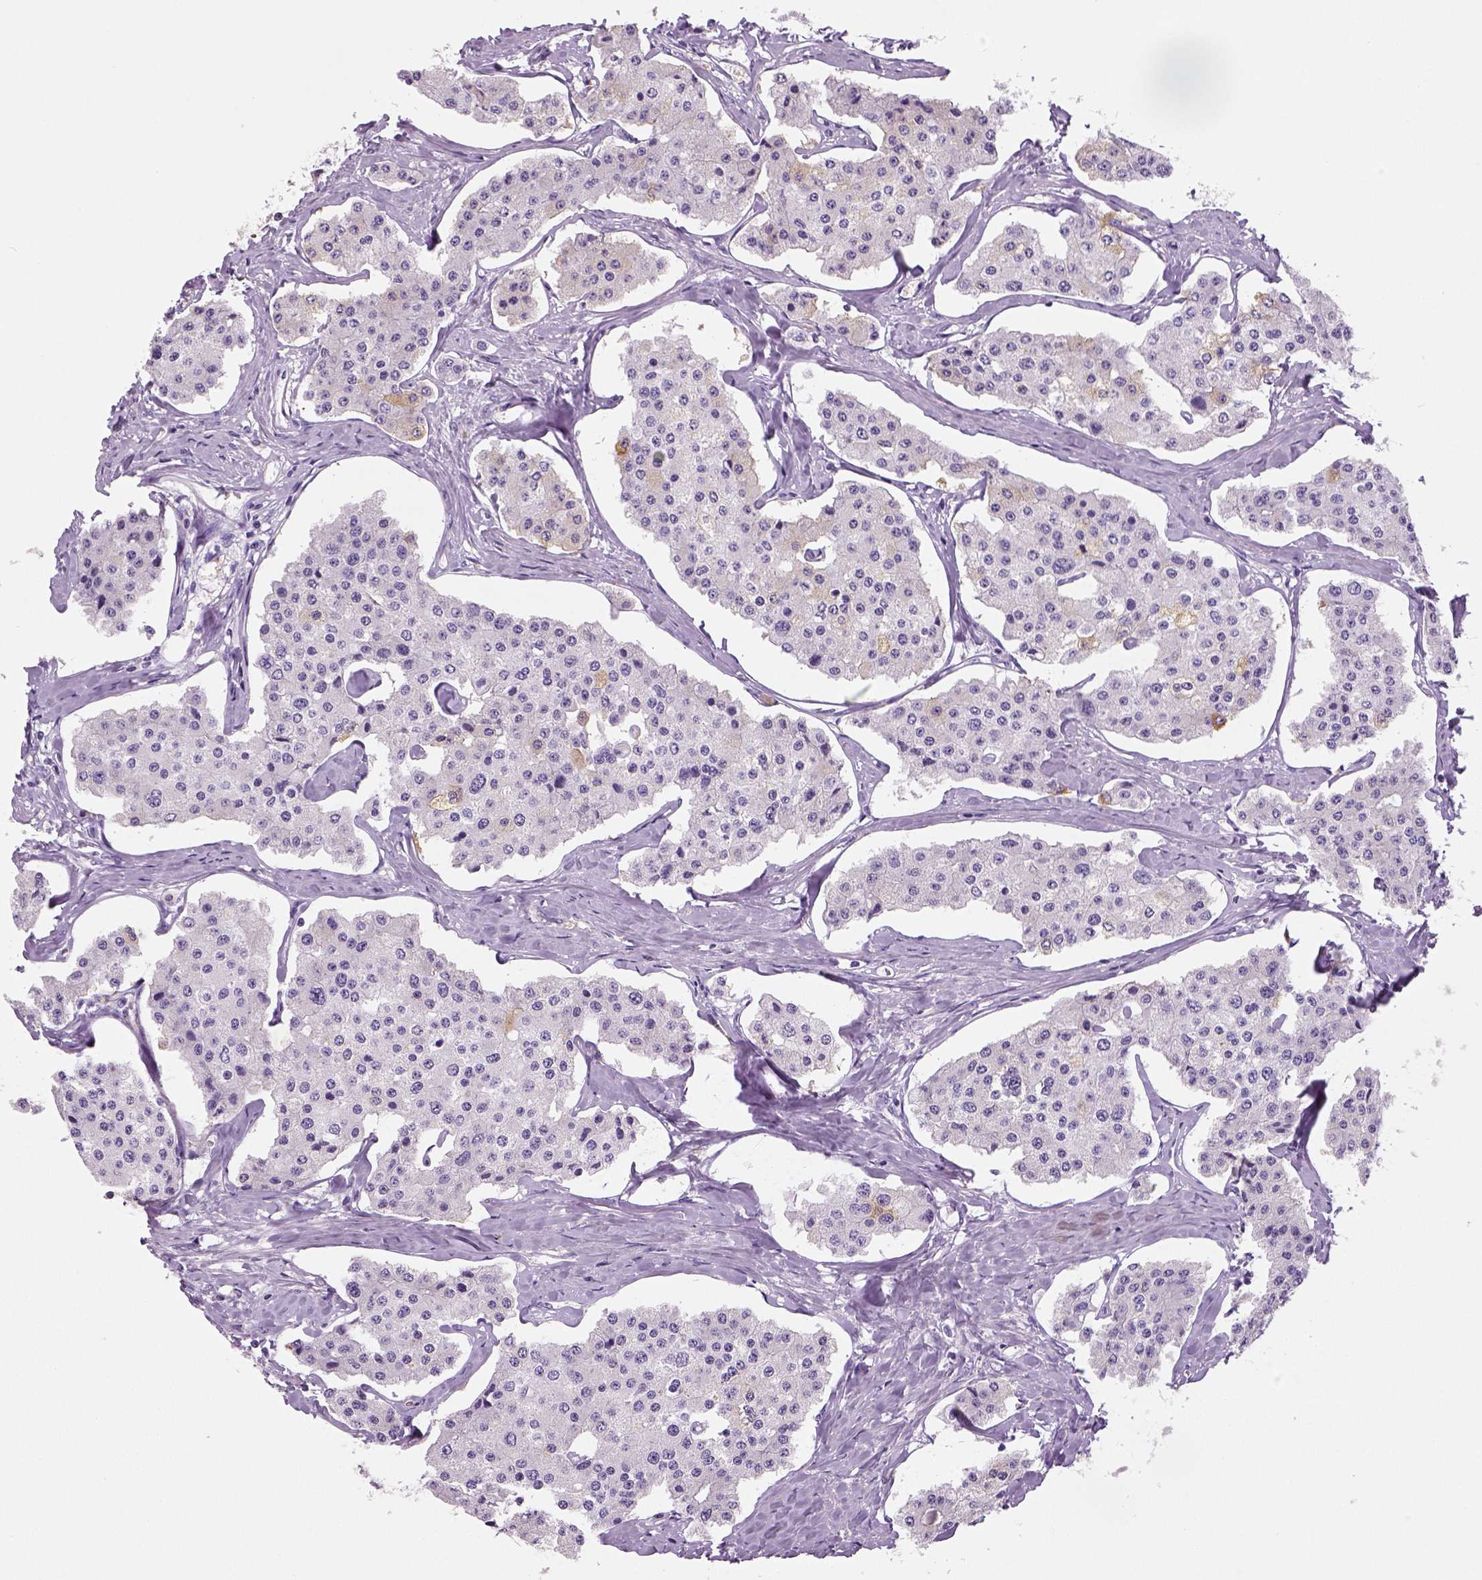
{"staining": {"intensity": "negative", "quantity": "none", "location": "none"}, "tissue": "carcinoid", "cell_type": "Tumor cells", "image_type": "cancer", "snomed": [{"axis": "morphology", "description": "Carcinoid, malignant, NOS"}, {"axis": "topography", "description": "Small intestine"}], "caption": "This is an immunohistochemistry (IHC) micrograph of carcinoid (malignant). There is no positivity in tumor cells.", "gene": "NECAB2", "patient": {"sex": "female", "age": 65}}